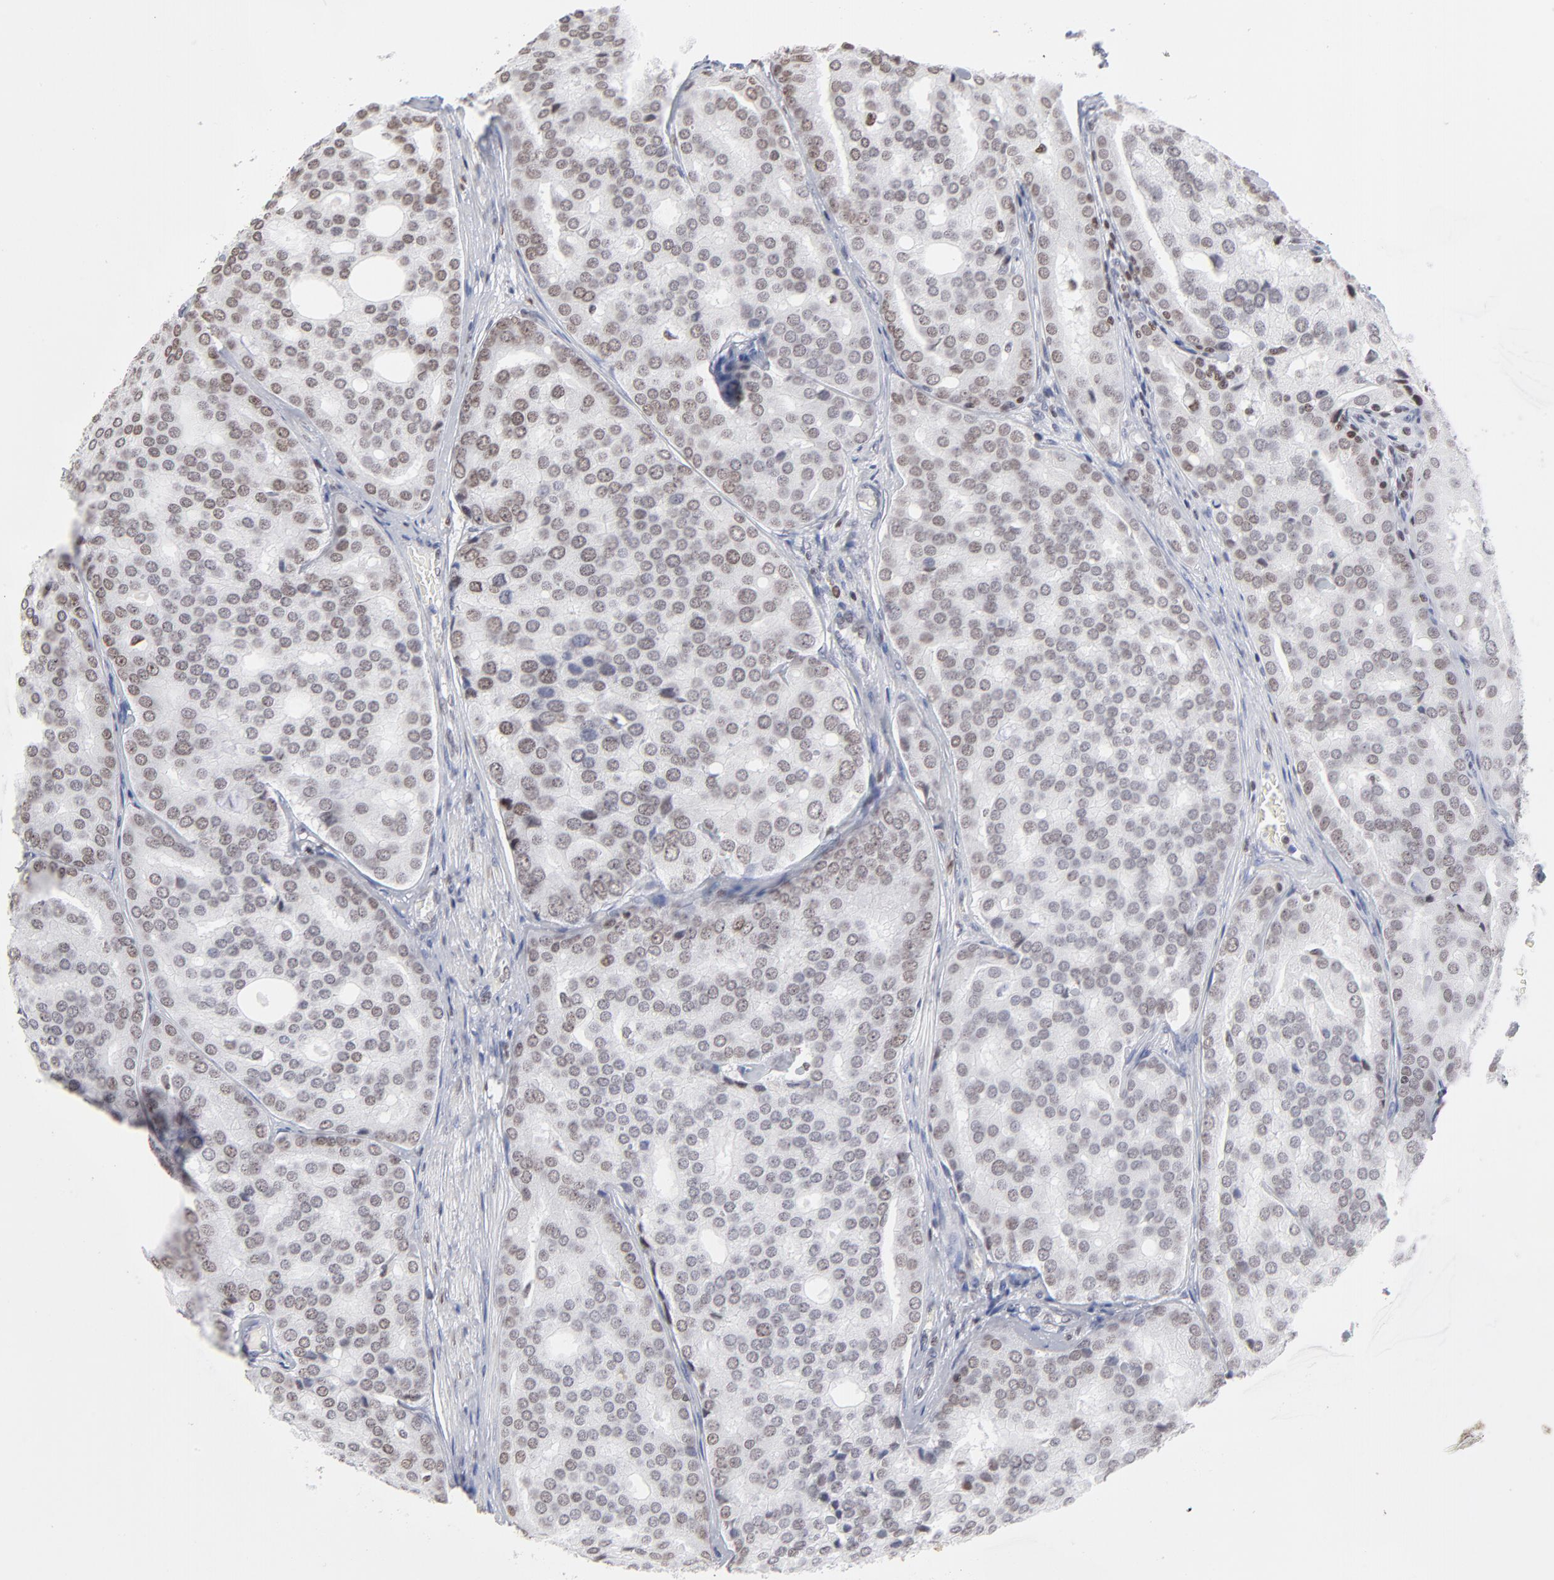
{"staining": {"intensity": "weak", "quantity": "<25%", "location": "nuclear"}, "tissue": "prostate cancer", "cell_type": "Tumor cells", "image_type": "cancer", "snomed": [{"axis": "morphology", "description": "Adenocarcinoma, High grade"}, {"axis": "topography", "description": "Prostate"}], "caption": "The micrograph shows no staining of tumor cells in prostate high-grade adenocarcinoma.", "gene": "PARP1", "patient": {"sex": "male", "age": 64}}